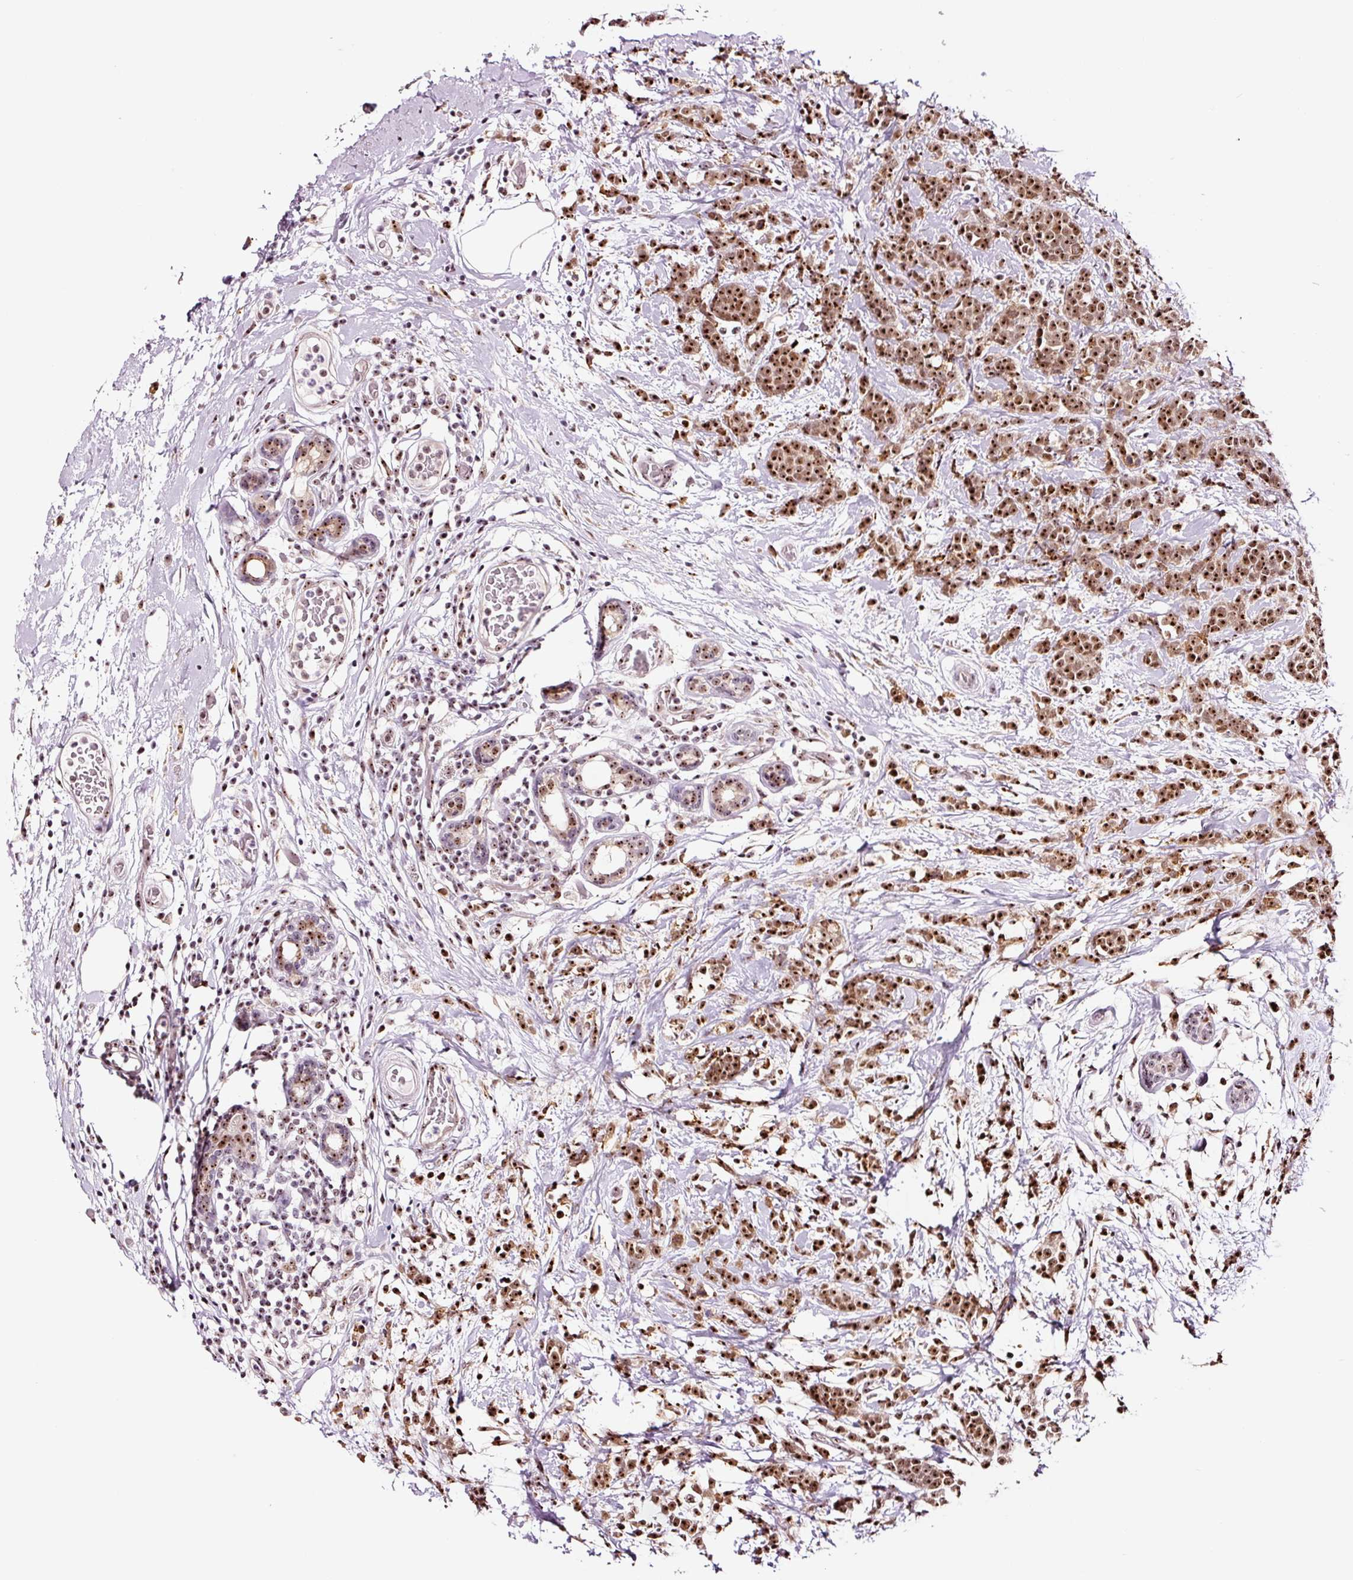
{"staining": {"intensity": "moderate", "quantity": ">75%", "location": "nuclear"}, "tissue": "breast cancer", "cell_type": "Tumor cells", "image_type": "cancer", "snomed": [{"axis": "morphology", "description": "Lobular carcinoma"}, {"axis": "topography", "description": "Breast"}], "caption": "Protein expression analysis of human breast cancer reveals moderate nuclear expression in about >75% of tumor cells. The protein of interest is stained brown, and the nuclei are stained in blue (DAB IHC with brightfield microscopy, high magnification).", "gene": "GNL3", "patient": {"sex": "female", "age": 58}}